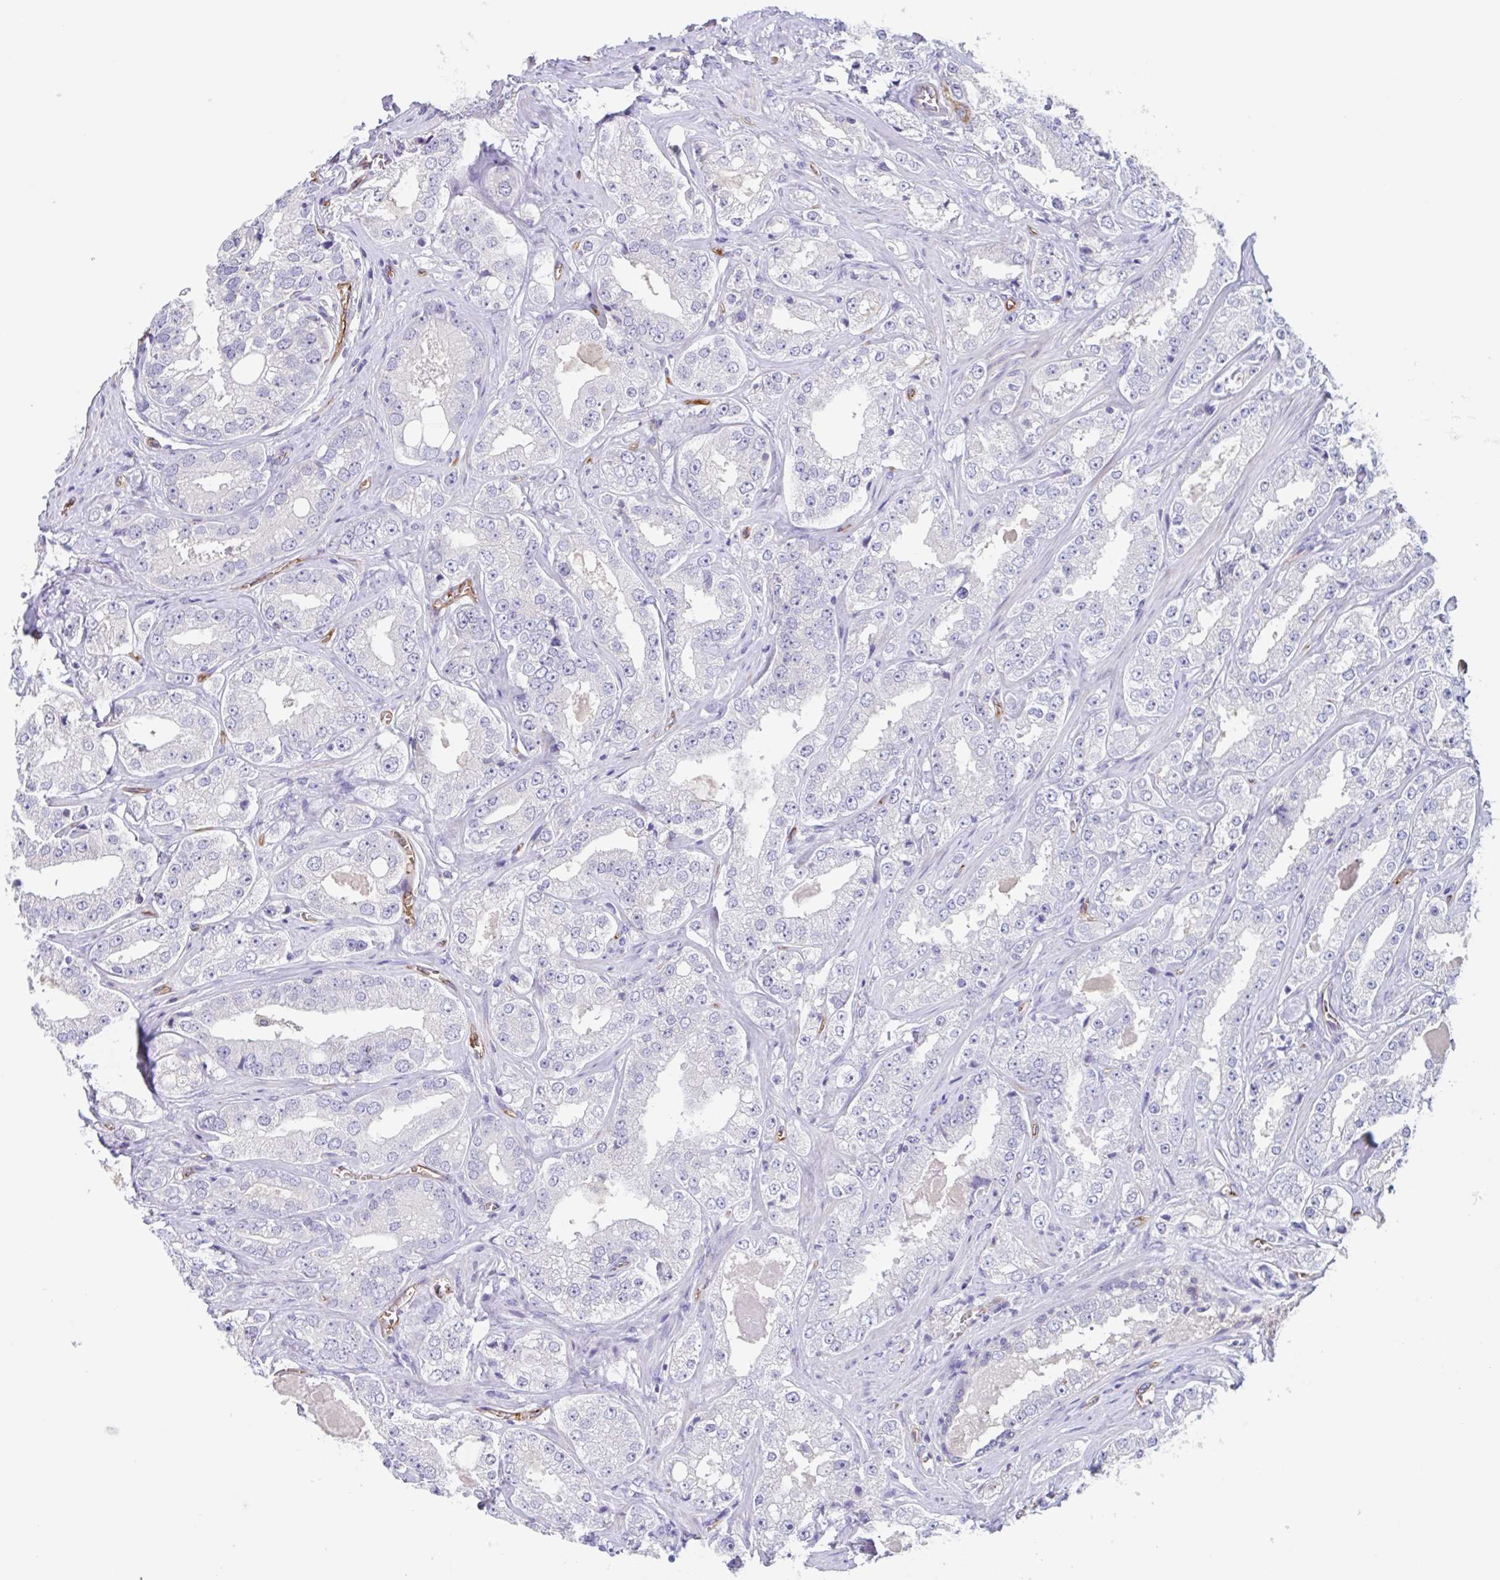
{"staining": {"intensity": "negative", "quantity": "none", "location": "none"}, "tissue": "prostate cancer", "cell_type": "Tumor cells", "image_type": "cancer", "snomed": [{"axis": "morphology", "description": "Adenocarcinoma, High grade"}, {"axis": "topography", "description": "Prostate"}], "caption": "Immunohistochemistry (IHC) image of prostate cancer stained for a protein (brown), which reveals no staining in tumor cells.", "gene": "EHD4", "patient": {"sex": "male", "age": 67}}